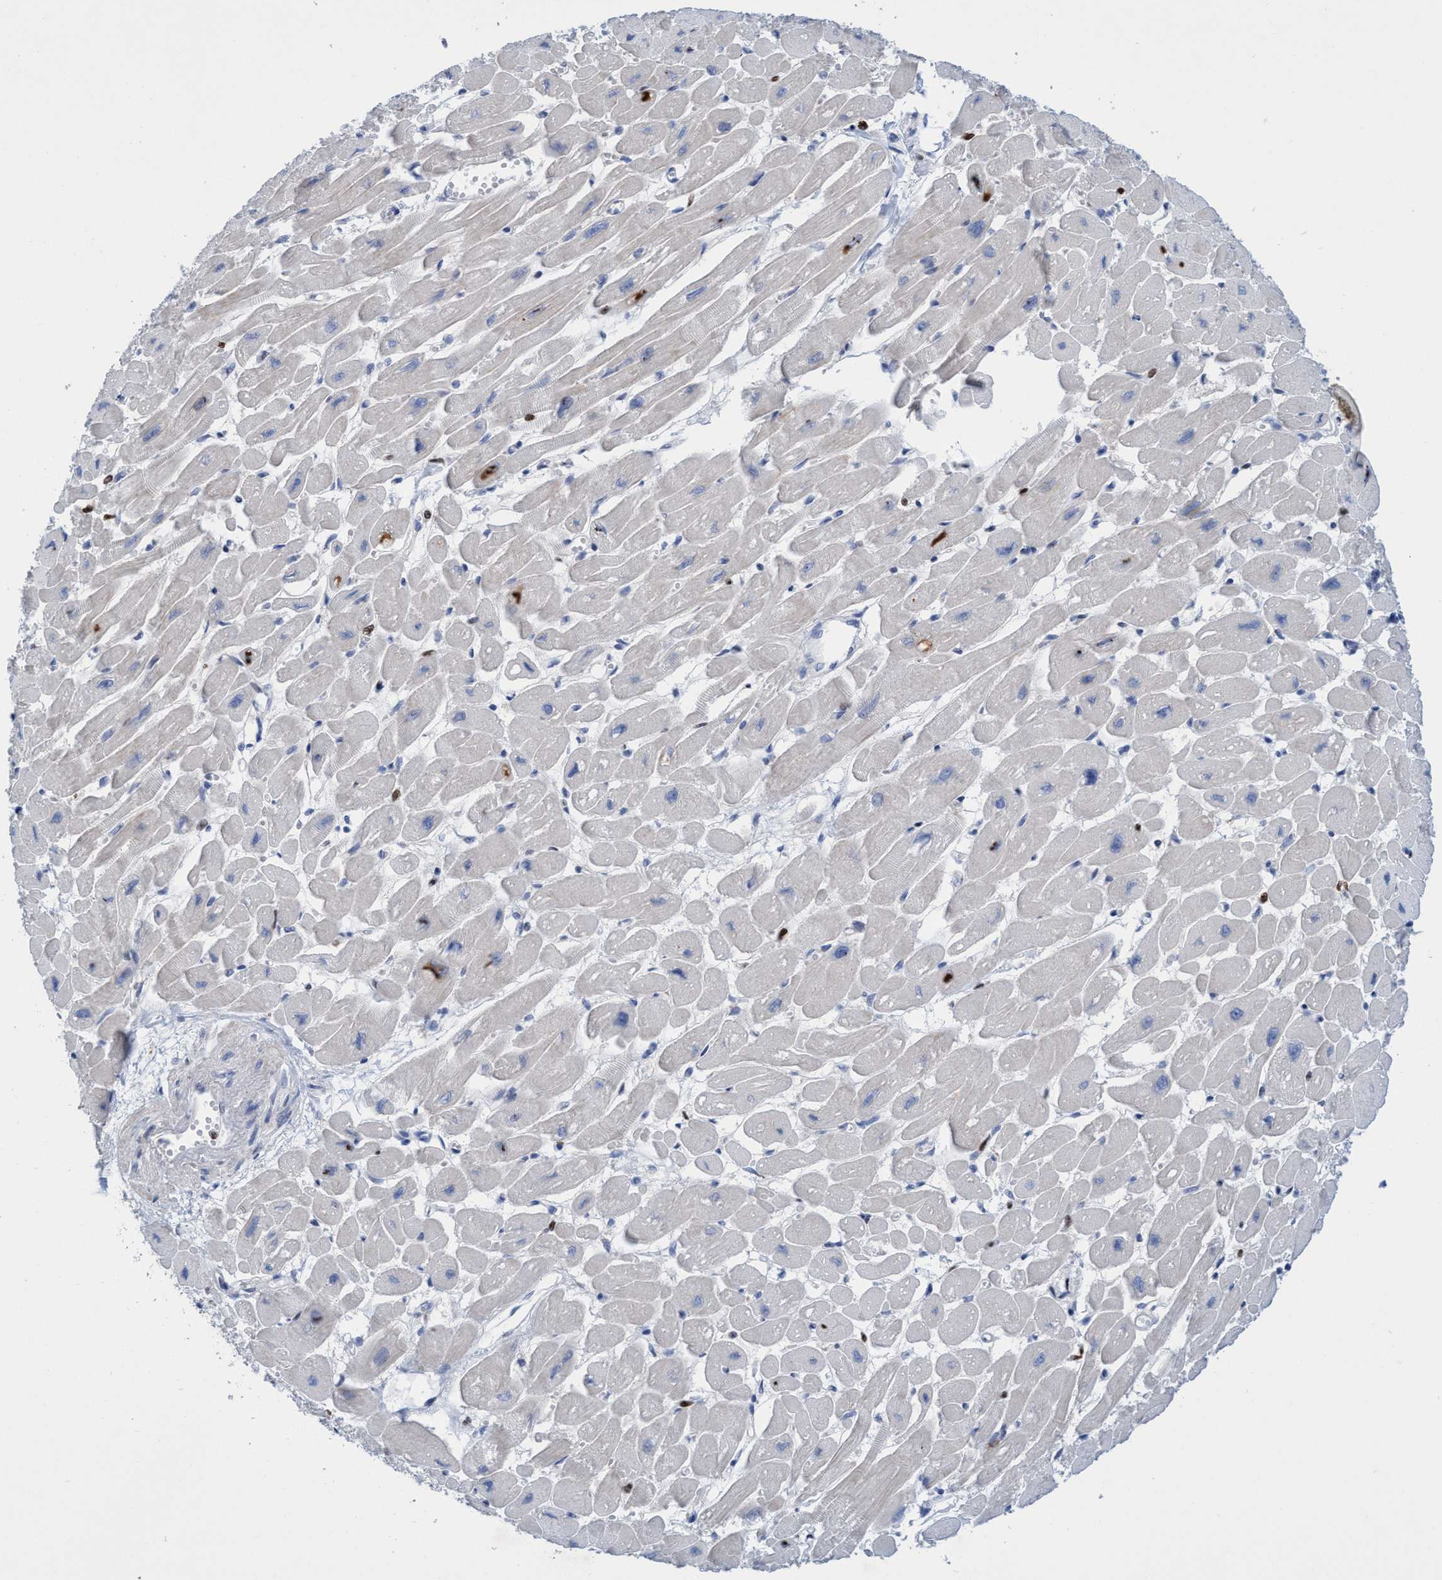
{"staining": {"intensity": "negative", "quantity": "none", "location": "none"}, "tissue": "heart muscle", "cell_type": "Cardiomyocytes", "image_type": "normal", "snomed": [{"axis": "morphology", "description": "Normal tissue, NOS"}, {"axis": "topography", "description": "Heart"}], "caption": "Cardiomyocytes are negative for protein expression in normal human heart muscle.", "gene": "CBX2", "patient": {"sex": "female", "age": 54}}